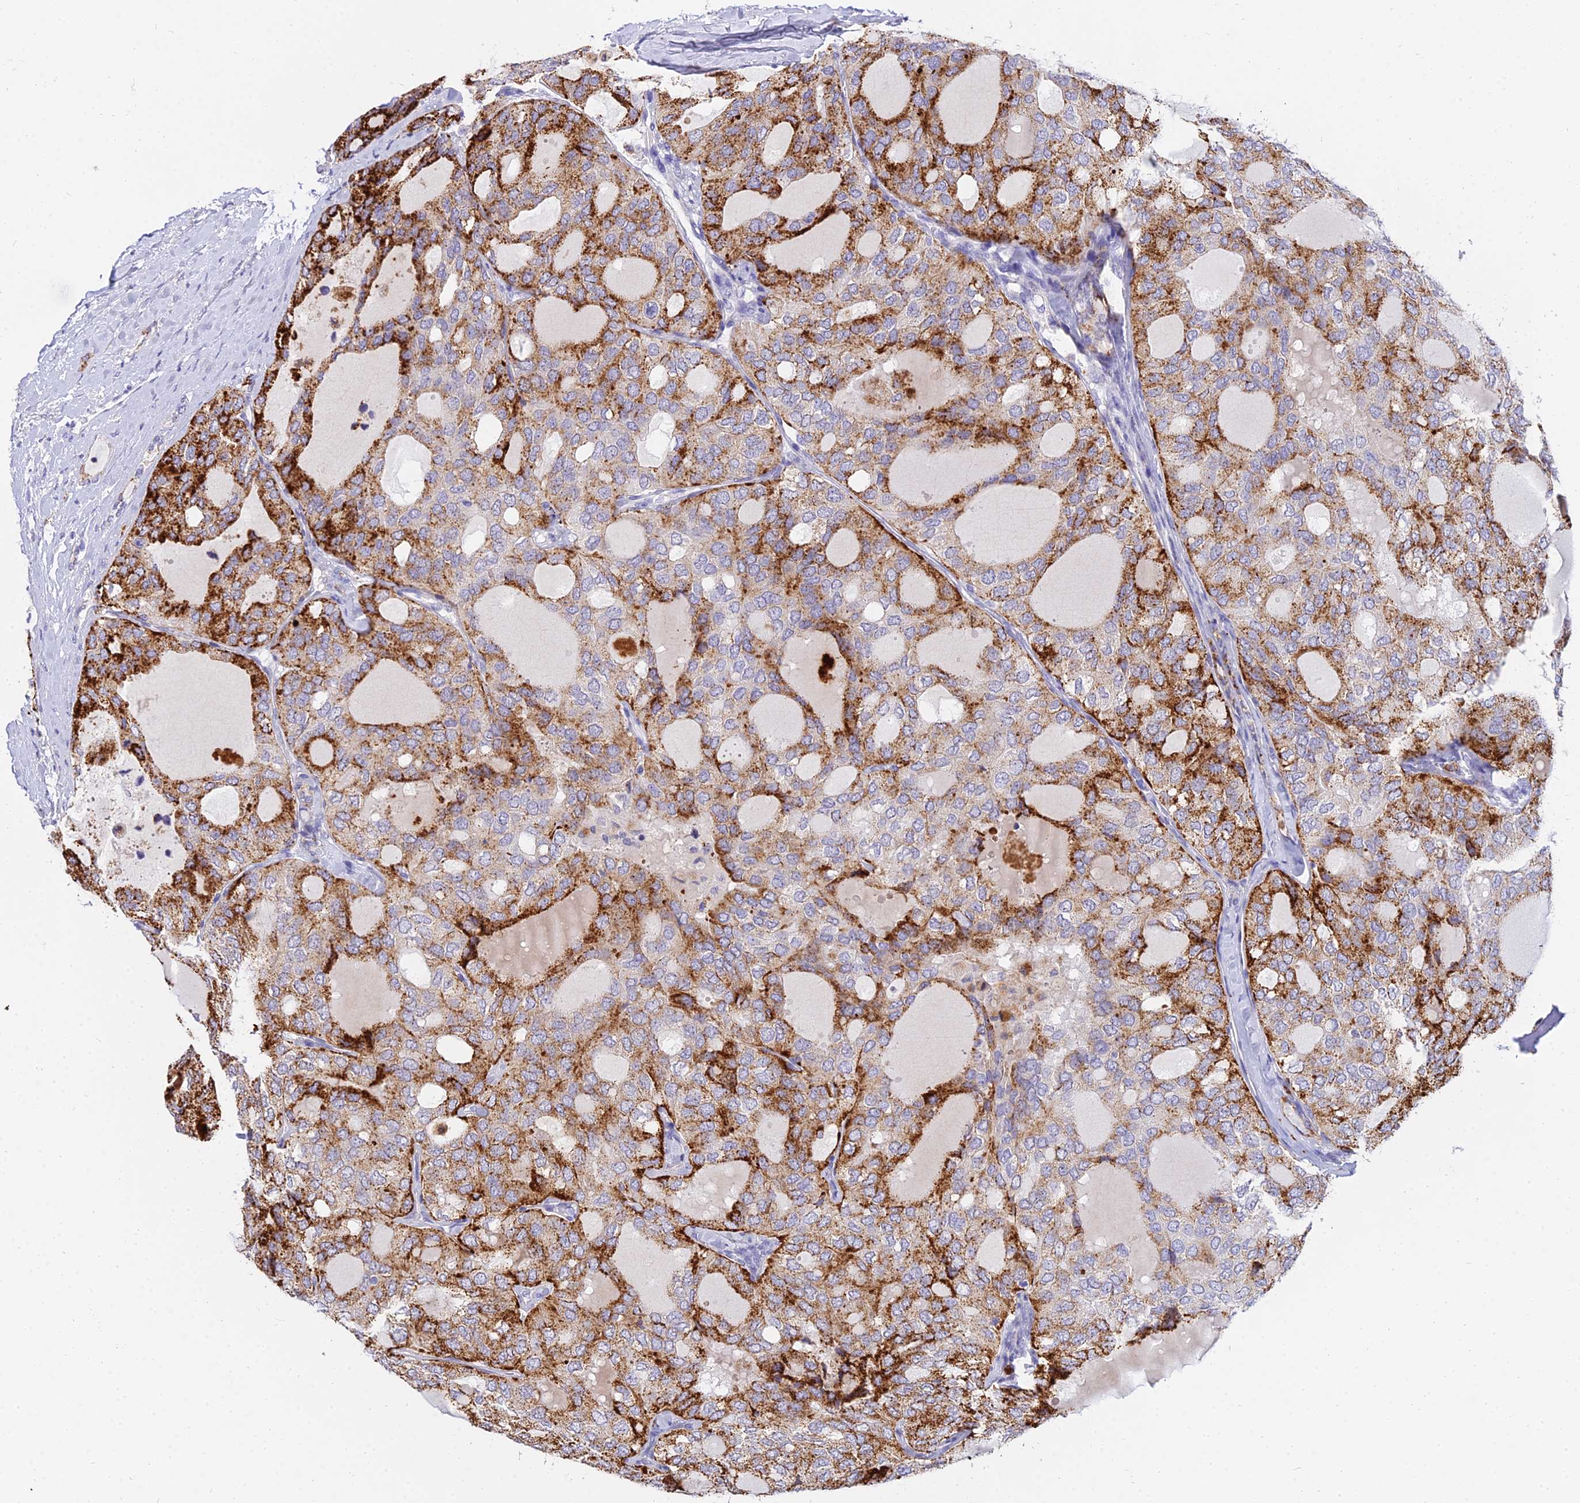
{"staining": {"intensity": "strong", "quantity": ">75%", "location": "cytoplasmic/membranous"}, "tissue": "thyroid cancer", "cell_type": "Tumor cells", "image_type": "cancer", "snomed": [{"axis": "morphology", "description": "Follicular adenoma carcinoma, NOS"}, {"axis": "topography", "description": "Thyroid gland"}], "caption": "DAB (3,3'-diaminobenzidine) immunohistochemical staining of thyroid cancer (follicular adenoma carcinoma) exhibits strong cytoplasmic/membranous protein expression in about >75% of tumor cells.", "gene": "VWC2L", "patient": {"sex": "male", "age": 75}}